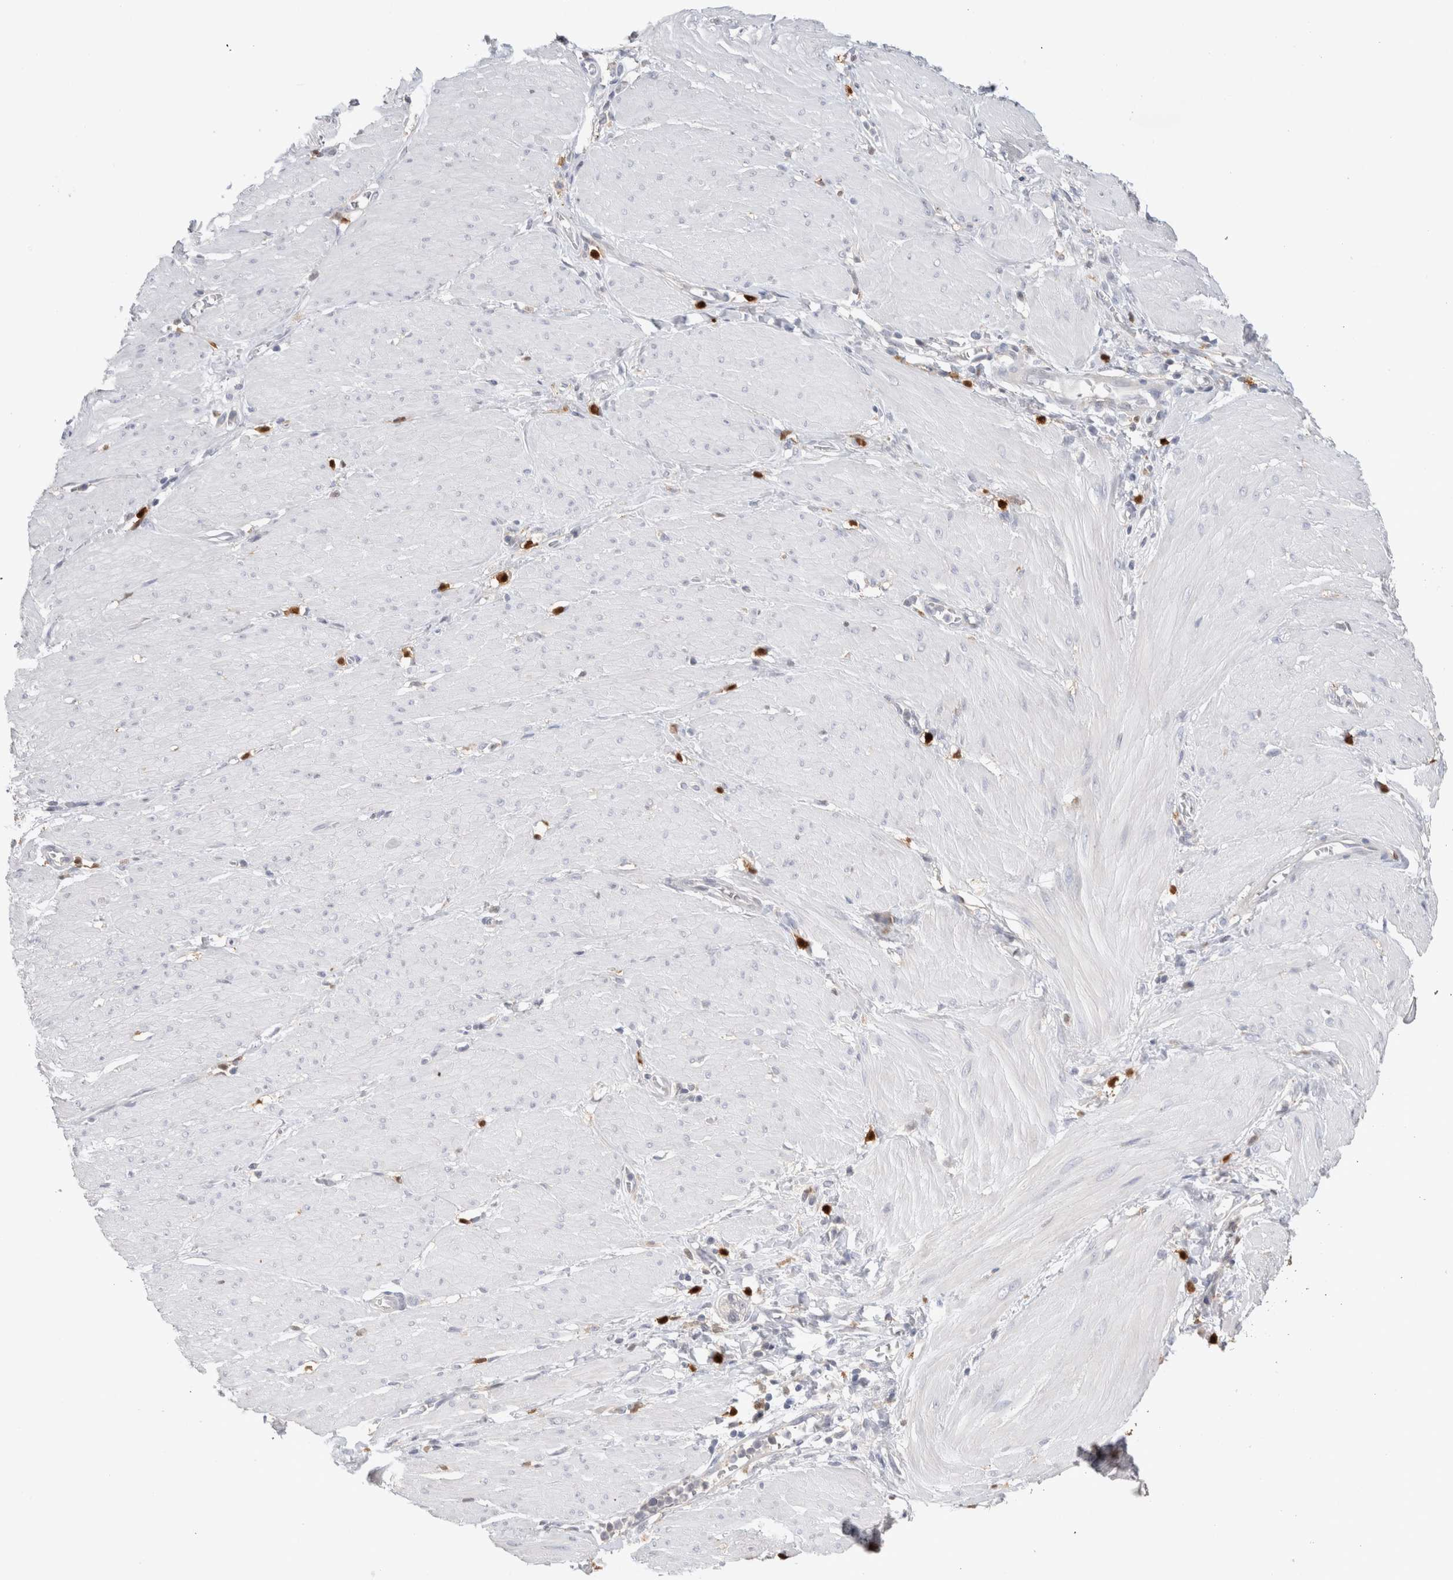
{"staining": {"intensity": "negative", "quantity": "none", "location": "none"}, "tissue": "stomach cancer", "cell_type": "Tumor cells", "image_type": "cancer", "snomed": [{"axis": "morphology", "description": "Adenocarcinoma, NOS"}, {"axis": "topography", "description": "Stomach"}, {"axis": "topography", "description": "Stomach, lower"}], "caption": "This is a histopathology image of immunohistochemistry staining of stomach adenocarcinoma, which shows no positivity in tumor cells.", "gene": "HPGDS", "patient": {"sex": "female", "age": 48}}